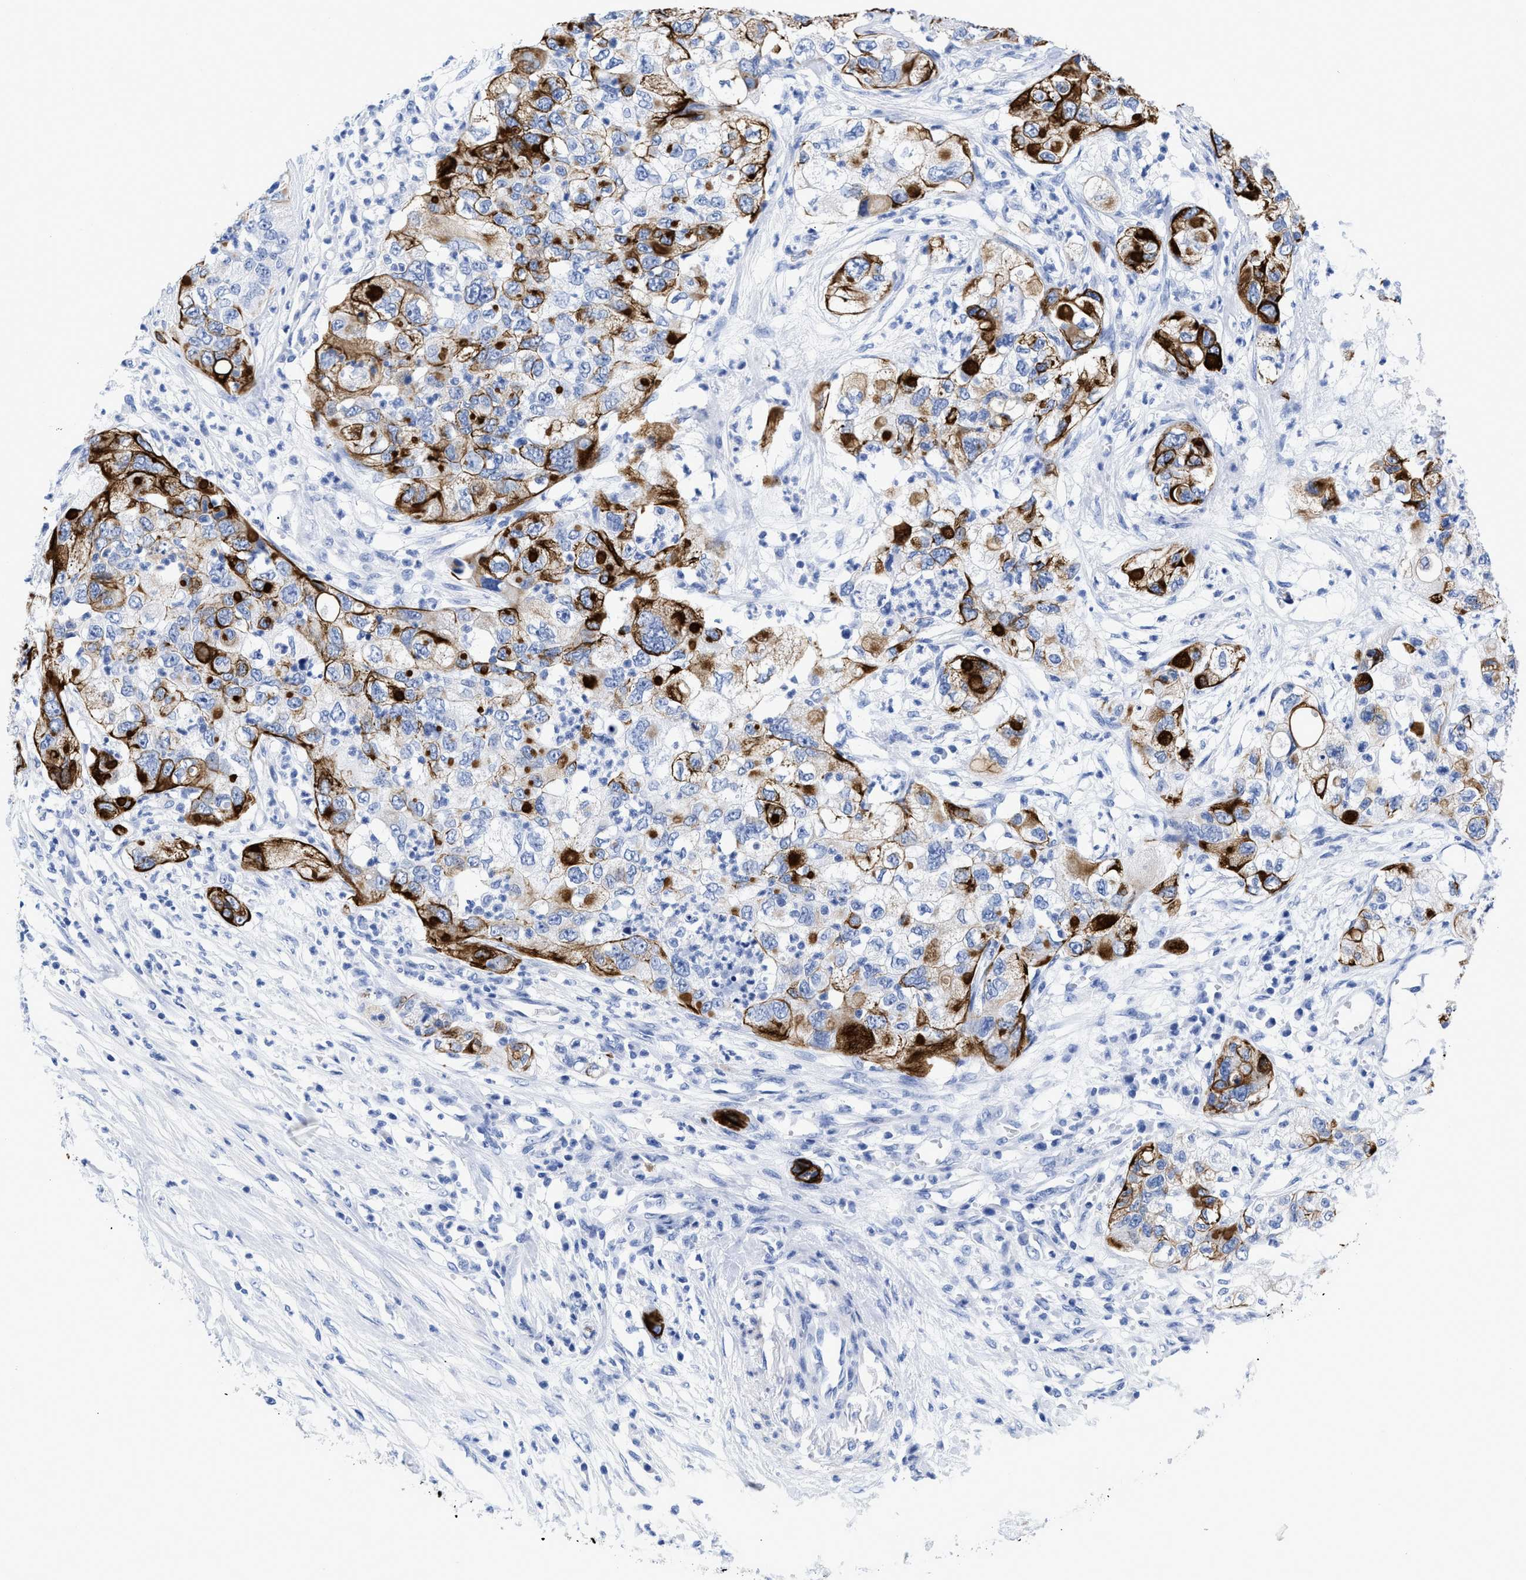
{"staining": {"intensity": "strong", "quantity": "25%-75%", "location": "cytoplasmic/membranous"}, "tissue": "pancreatic cancer", "cell_type": "Tumor cells", "image_type": "cancer", "snomed": [{"axis": "morphology", "description": "Adenocarcinoma, NOS"}, {"axis": "topography", "description": "Pancreas"}], "caption": "Pancreatic adenocarcinoma stained for a protein (brown) displays strong cytoplasmic/membranous positive staining in approximately 25%-75% of tumor cells.", "gene": "DUSP26", "patient": {"sex": "female", "age": 78}}